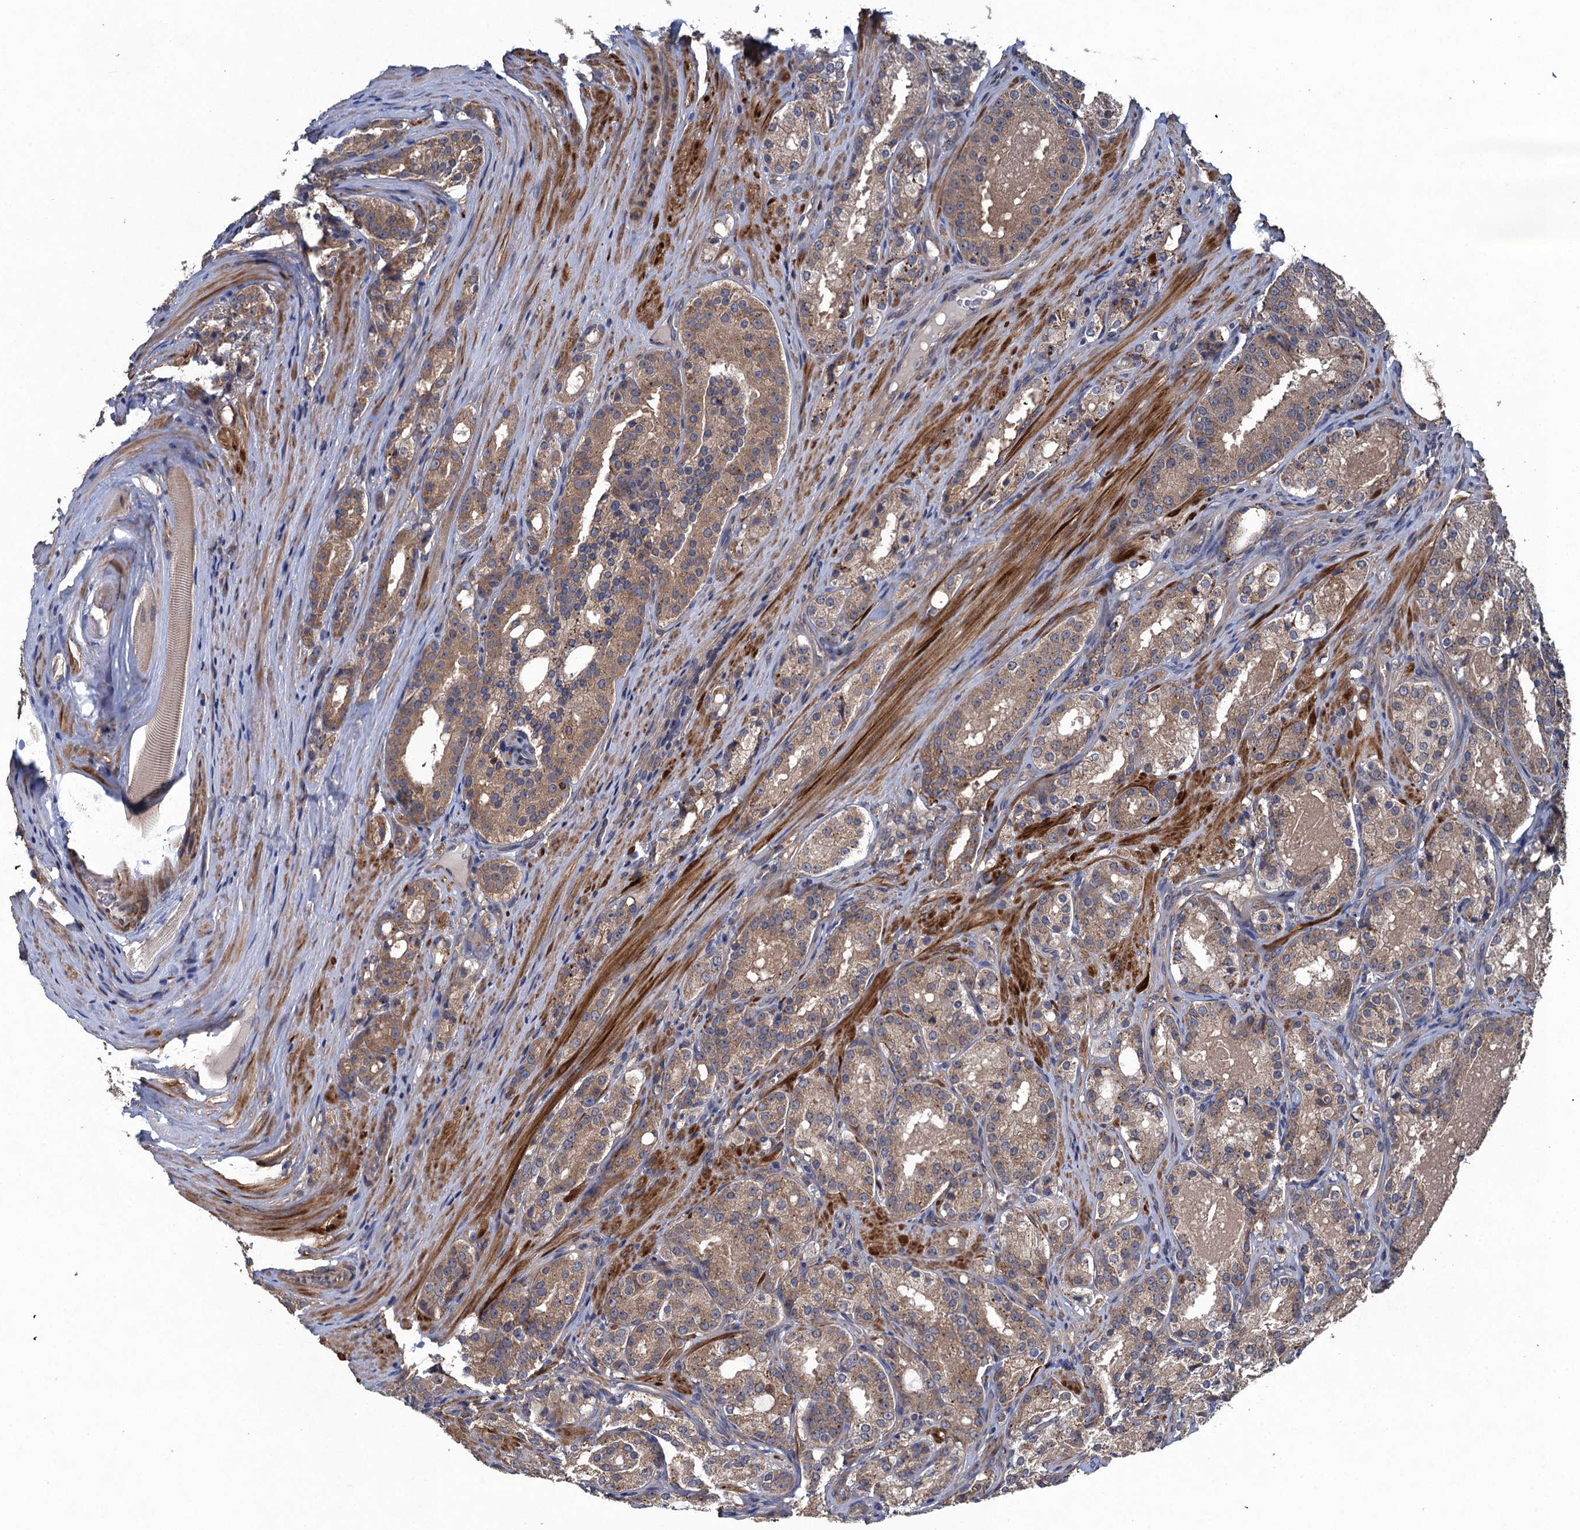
{"staining": {"intensity": "weak", "quantity": "25%-75%", "location": "cytoplasmic/membranous"}, "tissue": "prostate cancer", "cell_type": "Tumor cells", "image_type": "cancer", "snomed": [{"axis": "morphology", "description": "Adenocarcinoma, High grade"}, {"axis": "topography", "description": "Prostate"}], "caption": "Immunohistochemistry staining of high-grade adenocarcinoma (prostate), which displays low levels of weak cytoplasmic/membranous expression in about 25%-75% of tumor cells indicating weak cytoplasmic/membranous protein staining. The staining was performed using DAB (brown) for protein detection and nuclei were counterstained in hematoxylin (blue).", "gene": "CNTN5", "patient": {"sex": "male", "age": 60}}